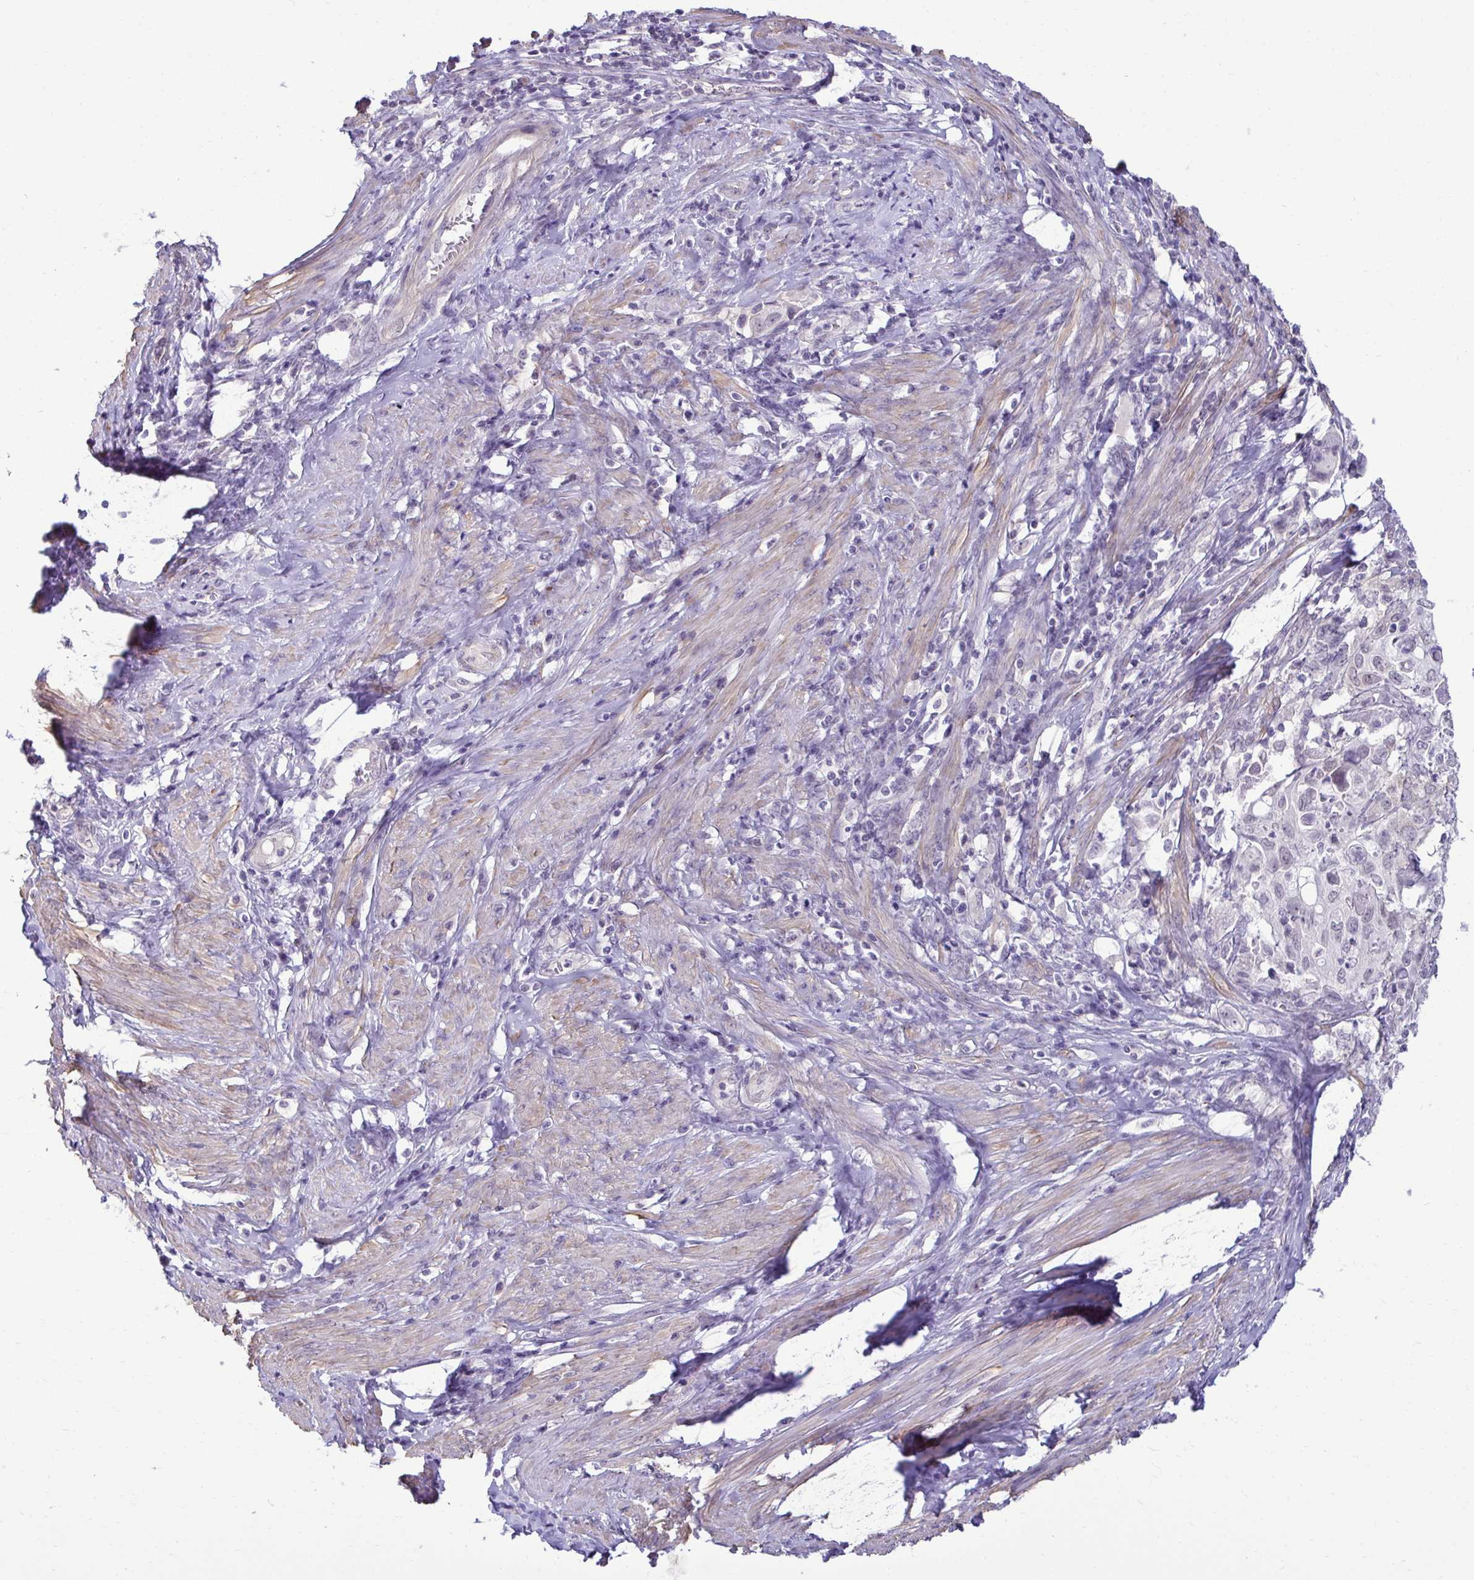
{"staining": {"intensity": "negative", "quantity": "none", "location": "none"}, "tissue": "cervical cancer", "cell_type": "Tumor cells", "image_type": "cancer", "snomed": [{"axis": "morphology", "description": "Squamous cell carcinoma, NOS"}, {"axis": "topography", "description": "Cervix"}], "caption": "Tumor cells are negative for brown protein staining in cervical cancer. (DAB IHC visualized using brightfield microscopy, high magnification).", "gene": "SLC30A3", "patient": {"sex": "female", "age": 65}}